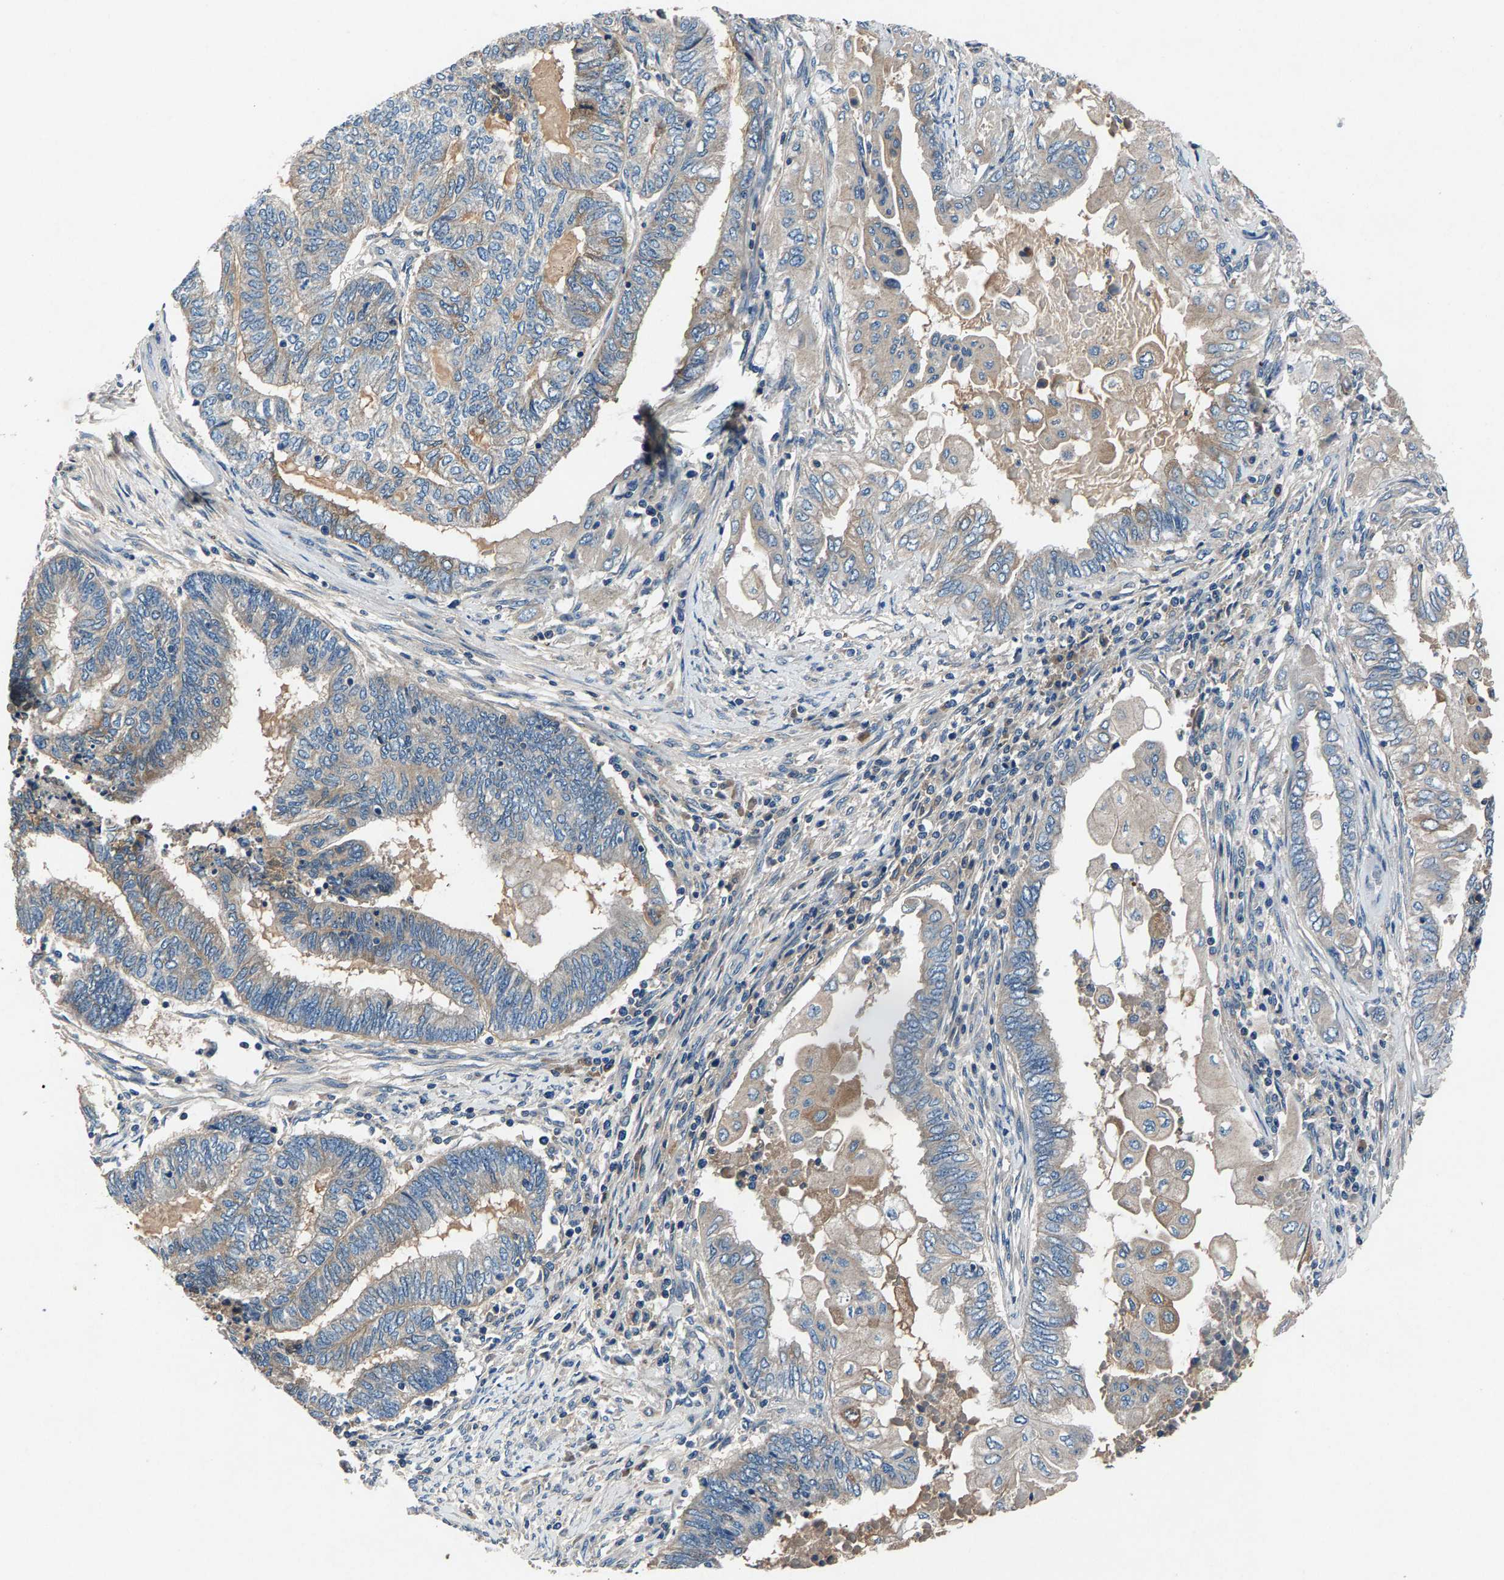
{"staining": {"intensity": "weak", "quantity": "25%-75%", "location": "cytoplasmic/membranous"}, "tissue": "endometrial cancer", "cell_type": "Tumor cells", "image_type": "cancer", "snomed": [{"axis": "morphology", "description": "Adenocarcinoma, NOS"}, {"axis": "topography", "description": "Uterus"}, {"axis": "topography", "description": "Endometrium"}], "caption": "Protein analysis of endometrial adenocarcinoma tissue reveals weak cytoplasmic/membranous expression in approximately 25%-75% of tumor cells.", "gene": "PRXL2C", "patient": {"sex": "female", "age": 70}}